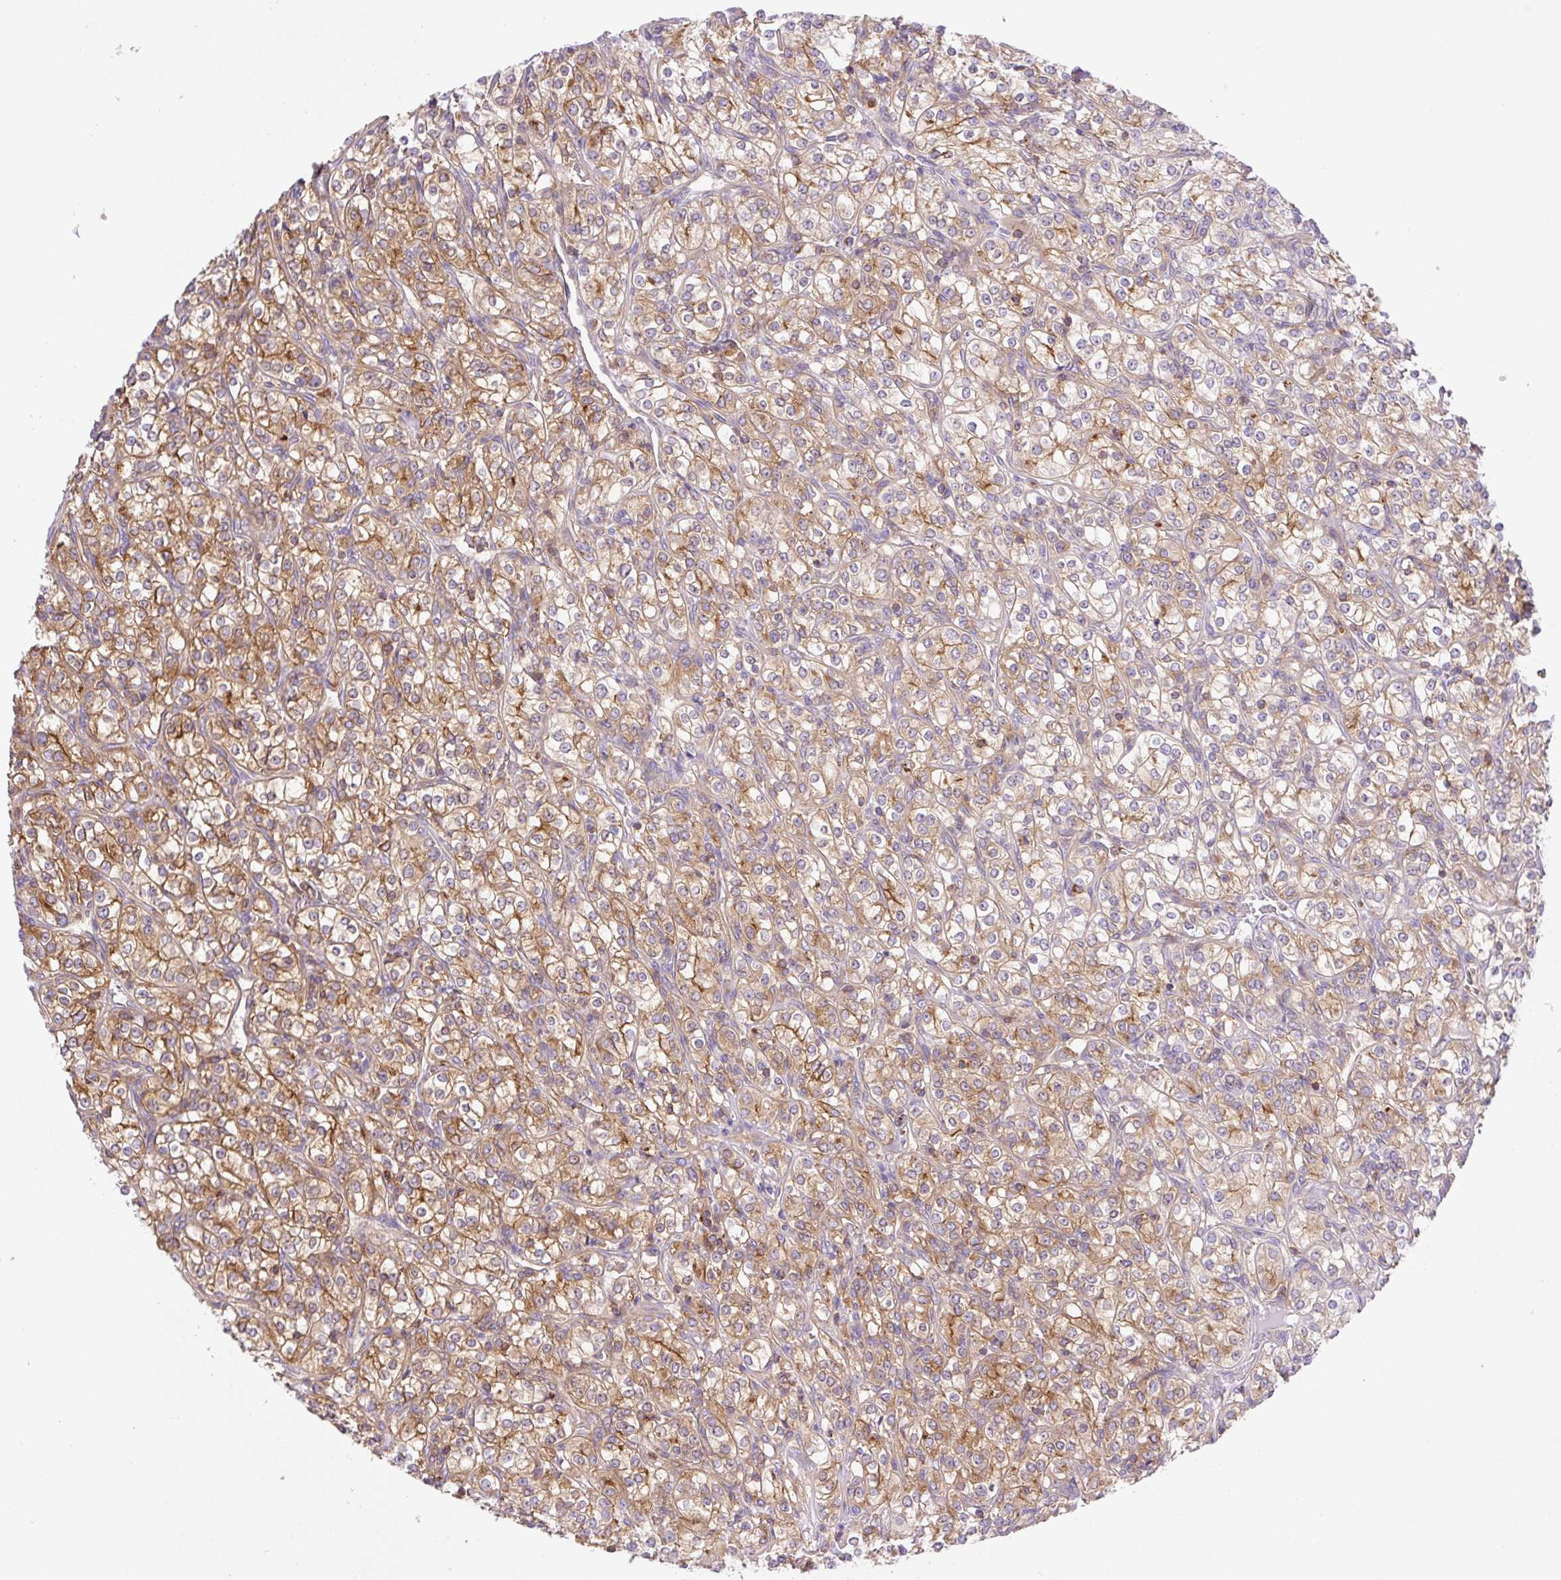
{"staining": {"intensity": "moderate", "quantity": "25%-75%", "location": "cytoplasmic/membranous"}, "tissue": "renal cancer", "cell_type": "Tumor cells", "image_type": "cancer", "snomed": [{"axis": "morphology", "description": "Adenocarcinoma, NOS"}, {"axis": "topography", "description": "Kidney"}], "caption": "There is medium levels of moderate cytoplasmic/membranous positivity in tumor cells of renal cancer (adenocarcinoma), as demonstrated by immunohistochemical staining (brown color).", "gene": "DNM2", "patient": {"sex": "male", "age": 77}}